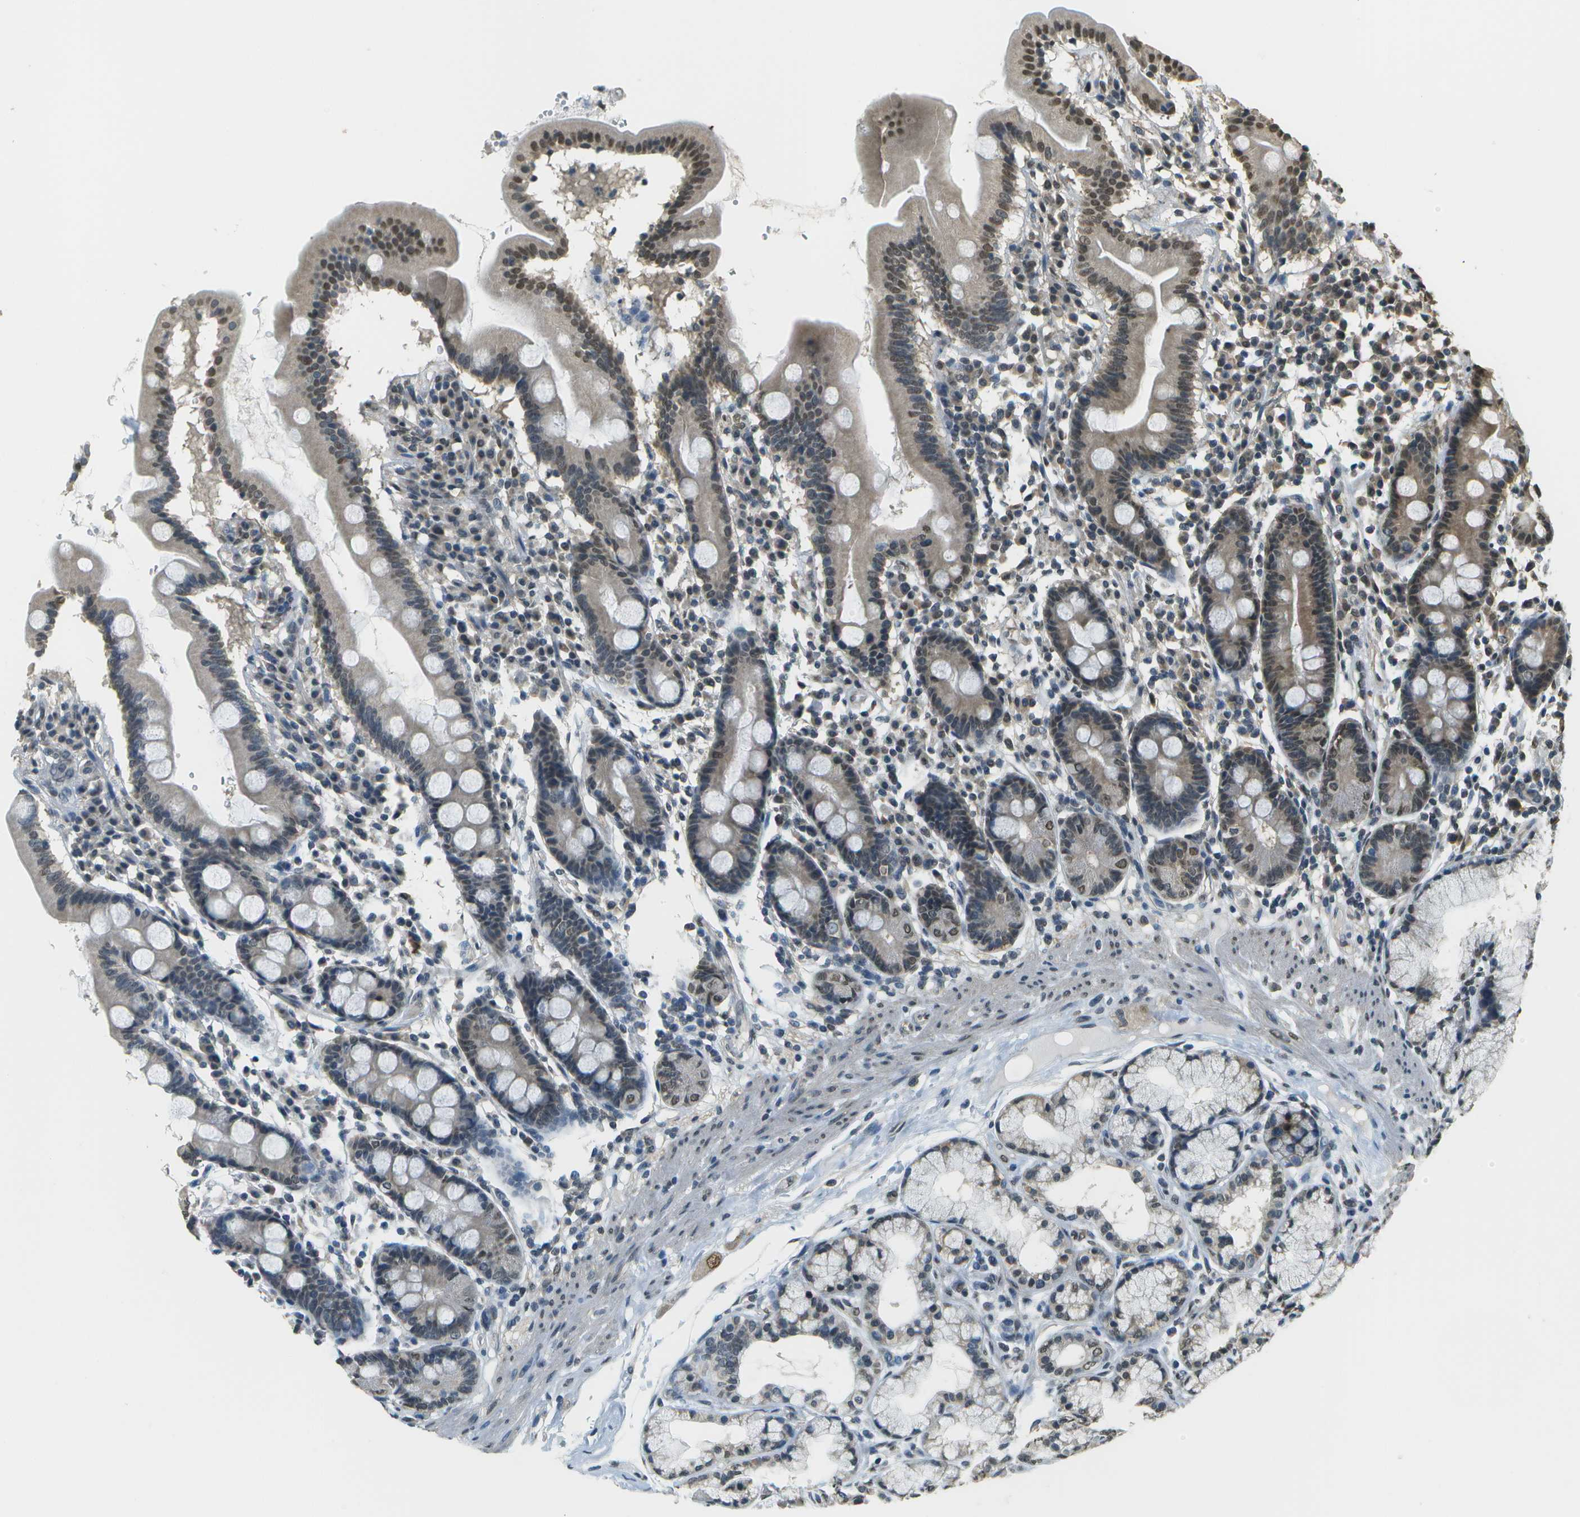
{"staining": {"intensity": "moderate", "quantity": "25%-75%", "location": "cytoplasmic/membranous,nuclear"}, "tissue": "duodenum", "cell_type": "Glandular cells", "image_type": "normal", "snomed": [{"axis": "morphology", "description": "Normal tissue, NOS"}, {"axis": "topography", "description": "Duodenum"}], "caption": "Moderate cytoplasmic/membranous,nuclear protein expression is appreciated in approximately 25%-75% of glandular cells in duodenum.", "gene": "ABL2", "patient": {"sex": "male", "age": 50}}